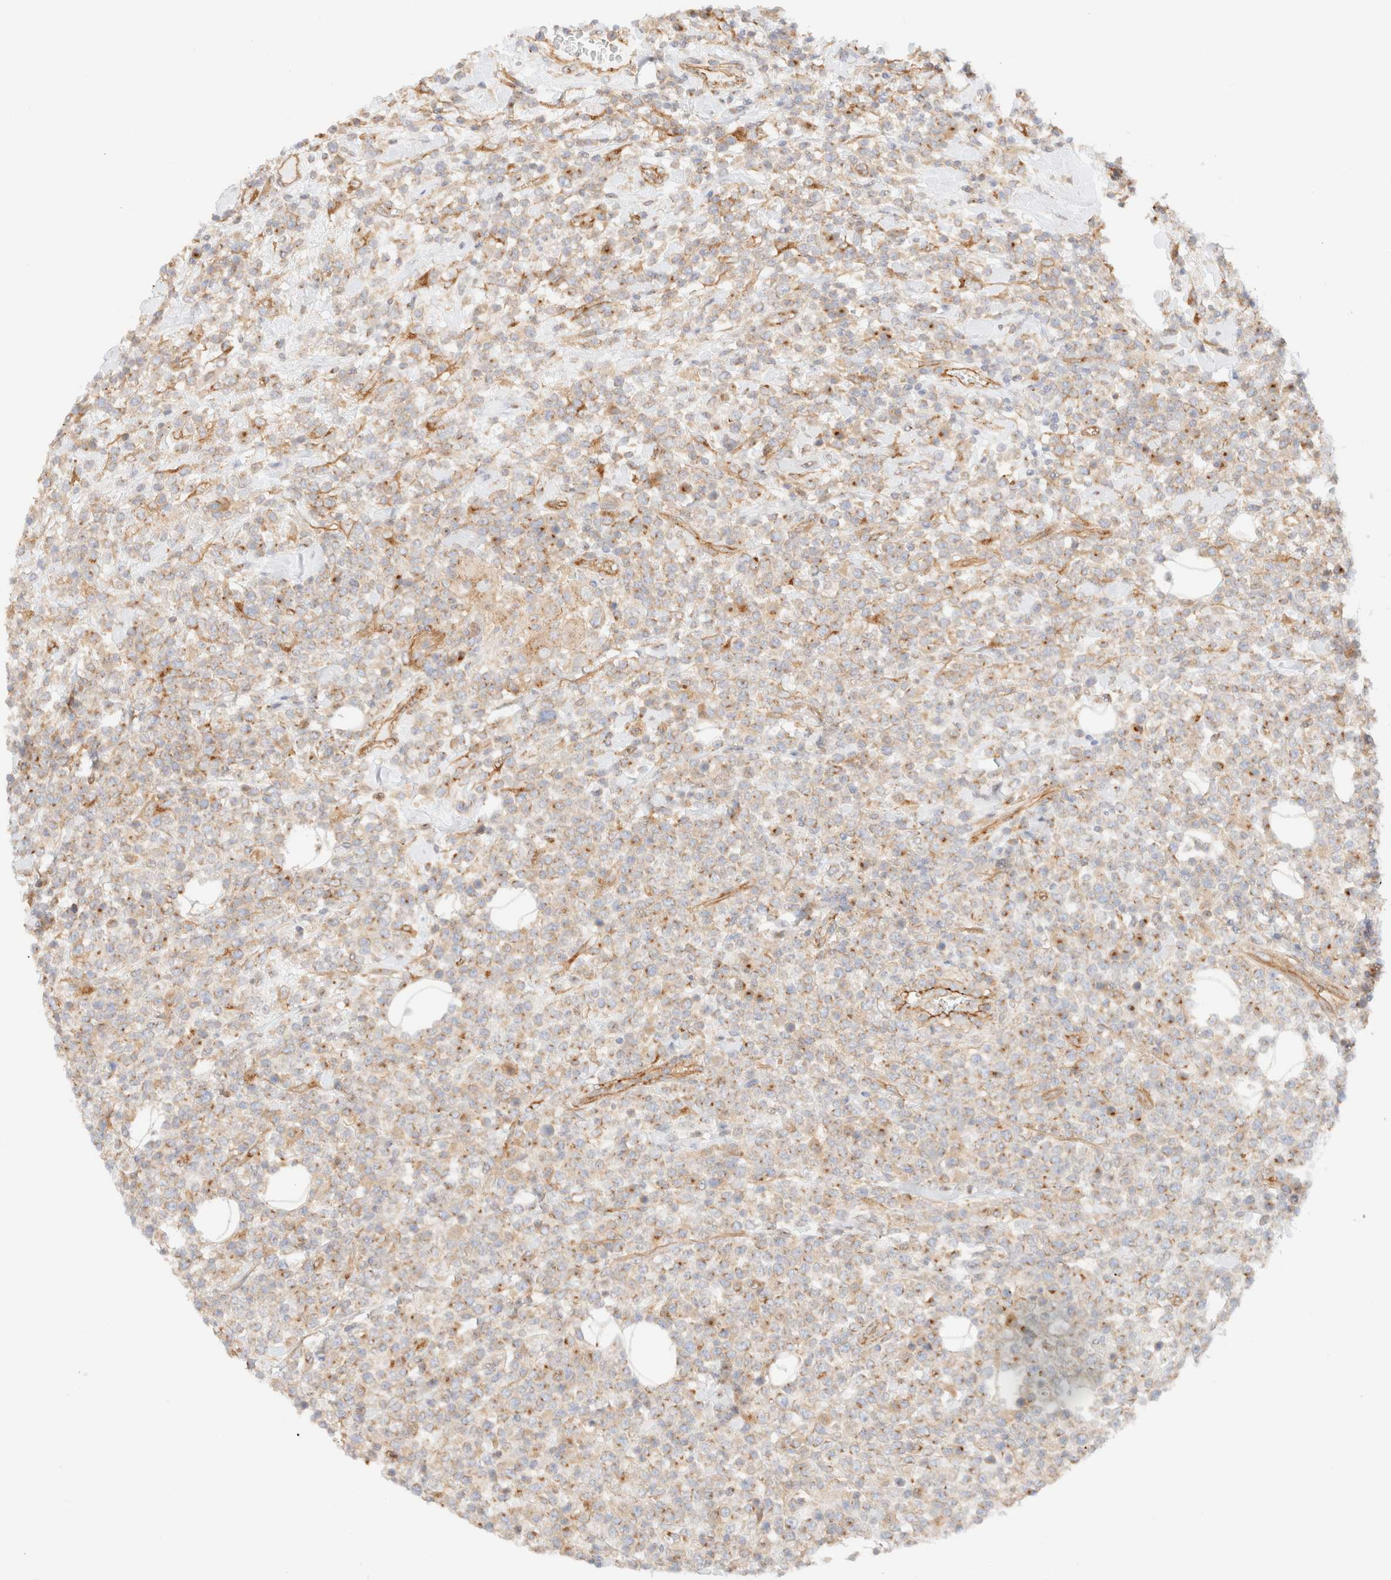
{"staining": {"intensity": "moderate", "quantity": "25%-75%", "location": "cytoplasmic/membranous"}, "tissue": "lymphoma", "cell_type": "Tumor cells", "image_type": "cancer", "snomed": [{"axis": "morphology", "description": "Malignant lymphoma, non-Hodgkin's type, High grade"}, {"axis": "topography", "description": "Colon"}], "caption": "Protein expression analysis of human high-grade malignant lymphoma, non-Hodgkin's type reveals moderate cytoplasmic/membranous expression in approximately 25%-75% of tumor cells. The protein is stained brown, and the nuclei are stained in blue (DAB (3,3'-diaminobenzidine) IHC with brightfield microscopy, high magnification).", "gene": "MYO10", "patient": {"sex": "female", "age": 53}}